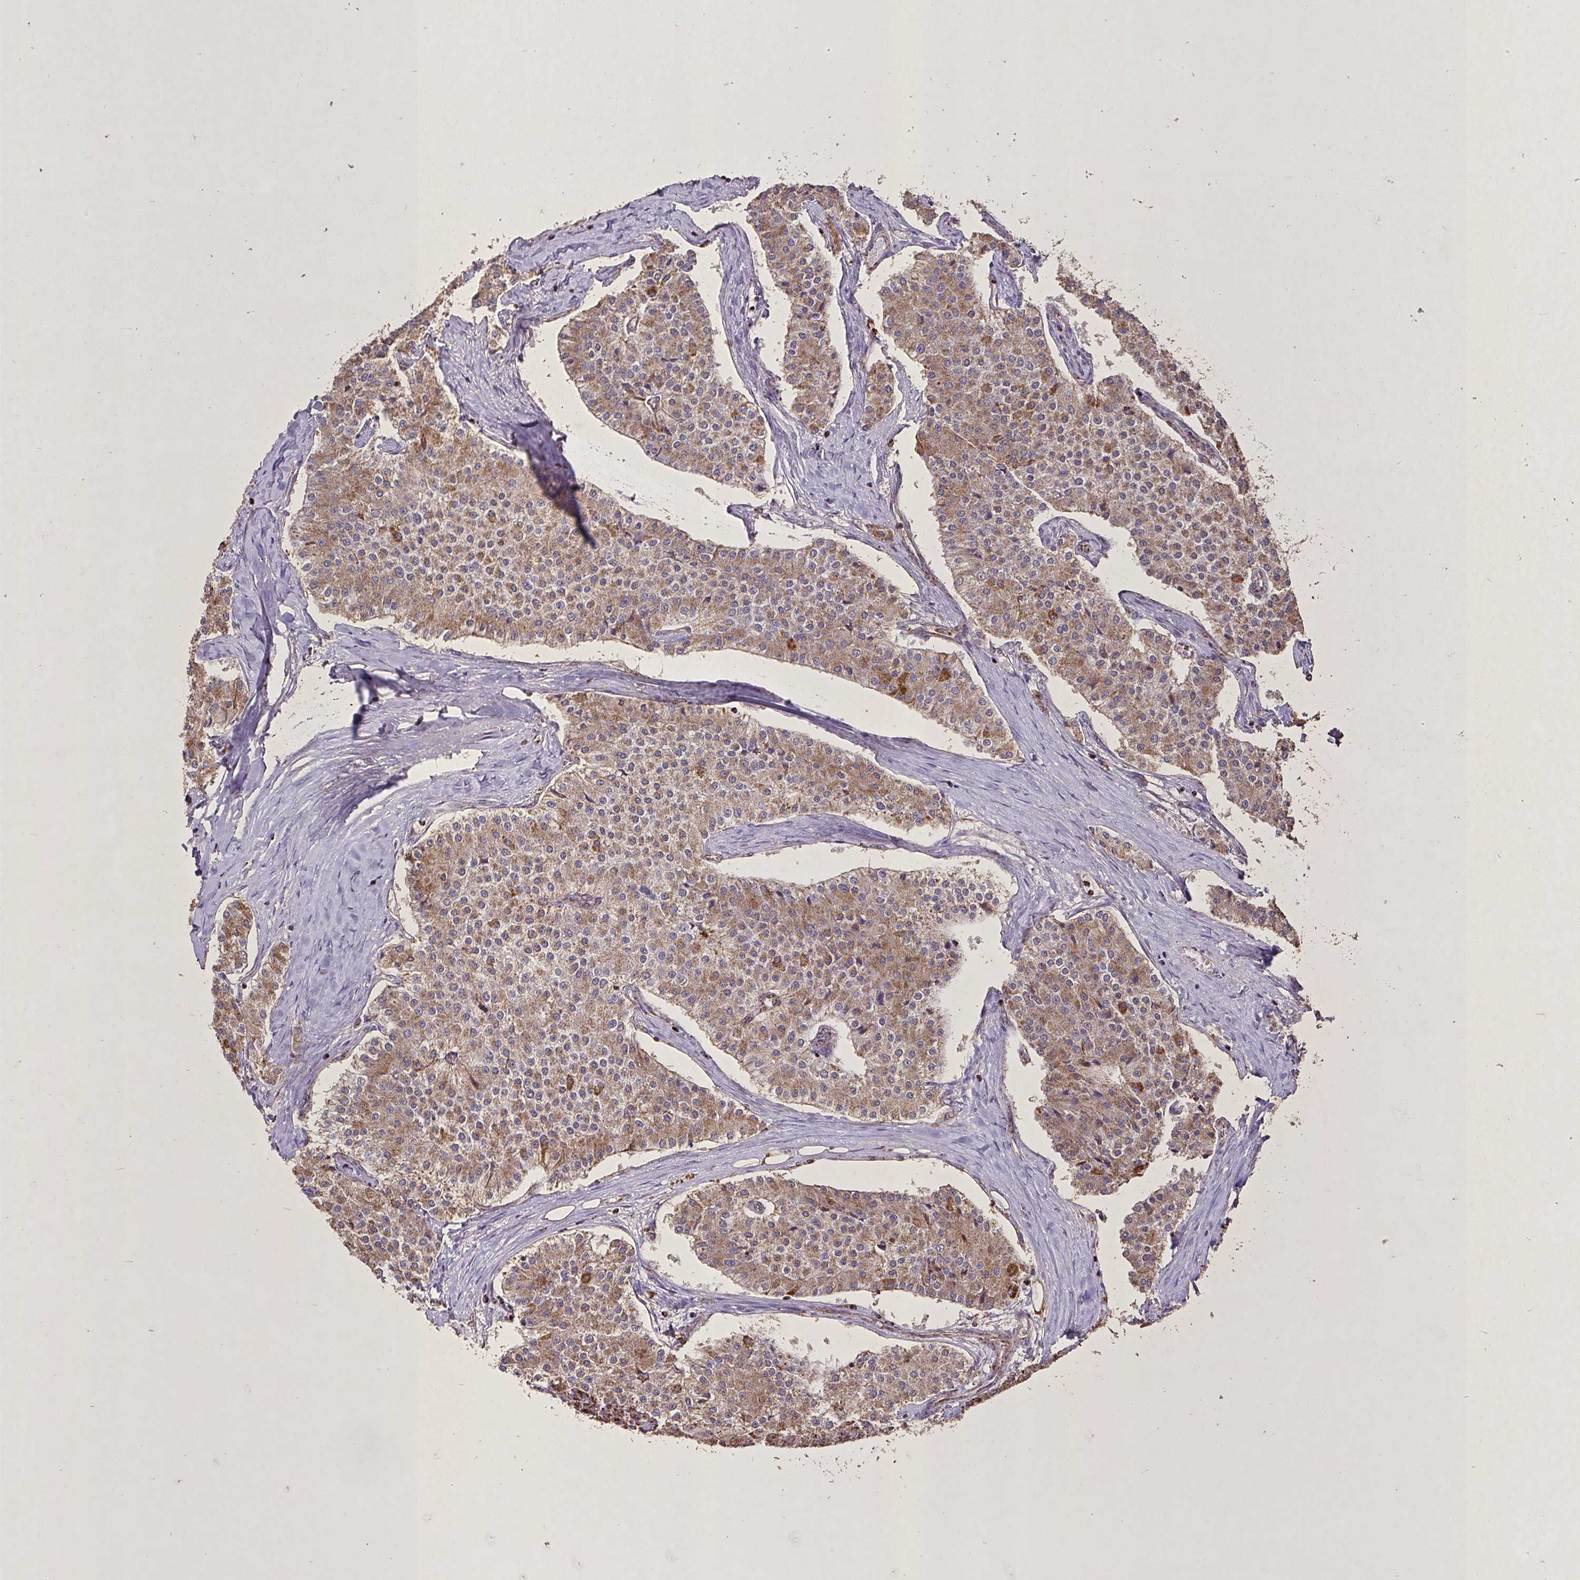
{"staining": {"intensity": "moderate", "quantity": ">75%", "location": "cytoplasmic/membranous"}, "tissue": "carcinoid", "cell_type": "Tumor cells", "image_type": "cancer", "snomed": [{"axis": "morphology", "description": "Carcinoid, malignant, NOS"}, {"axis": "topography", "description": "Colon"}], "caption": "Tumor cells exhibit medium levels of moderate cytoplasmic/membranous positivity in approximately >75% of cells in carcinoid. (DAB IHC with brightfield microscopy, high magnification).", "gene": "AGK", "patient": {"sex": "female", "age": 52}}